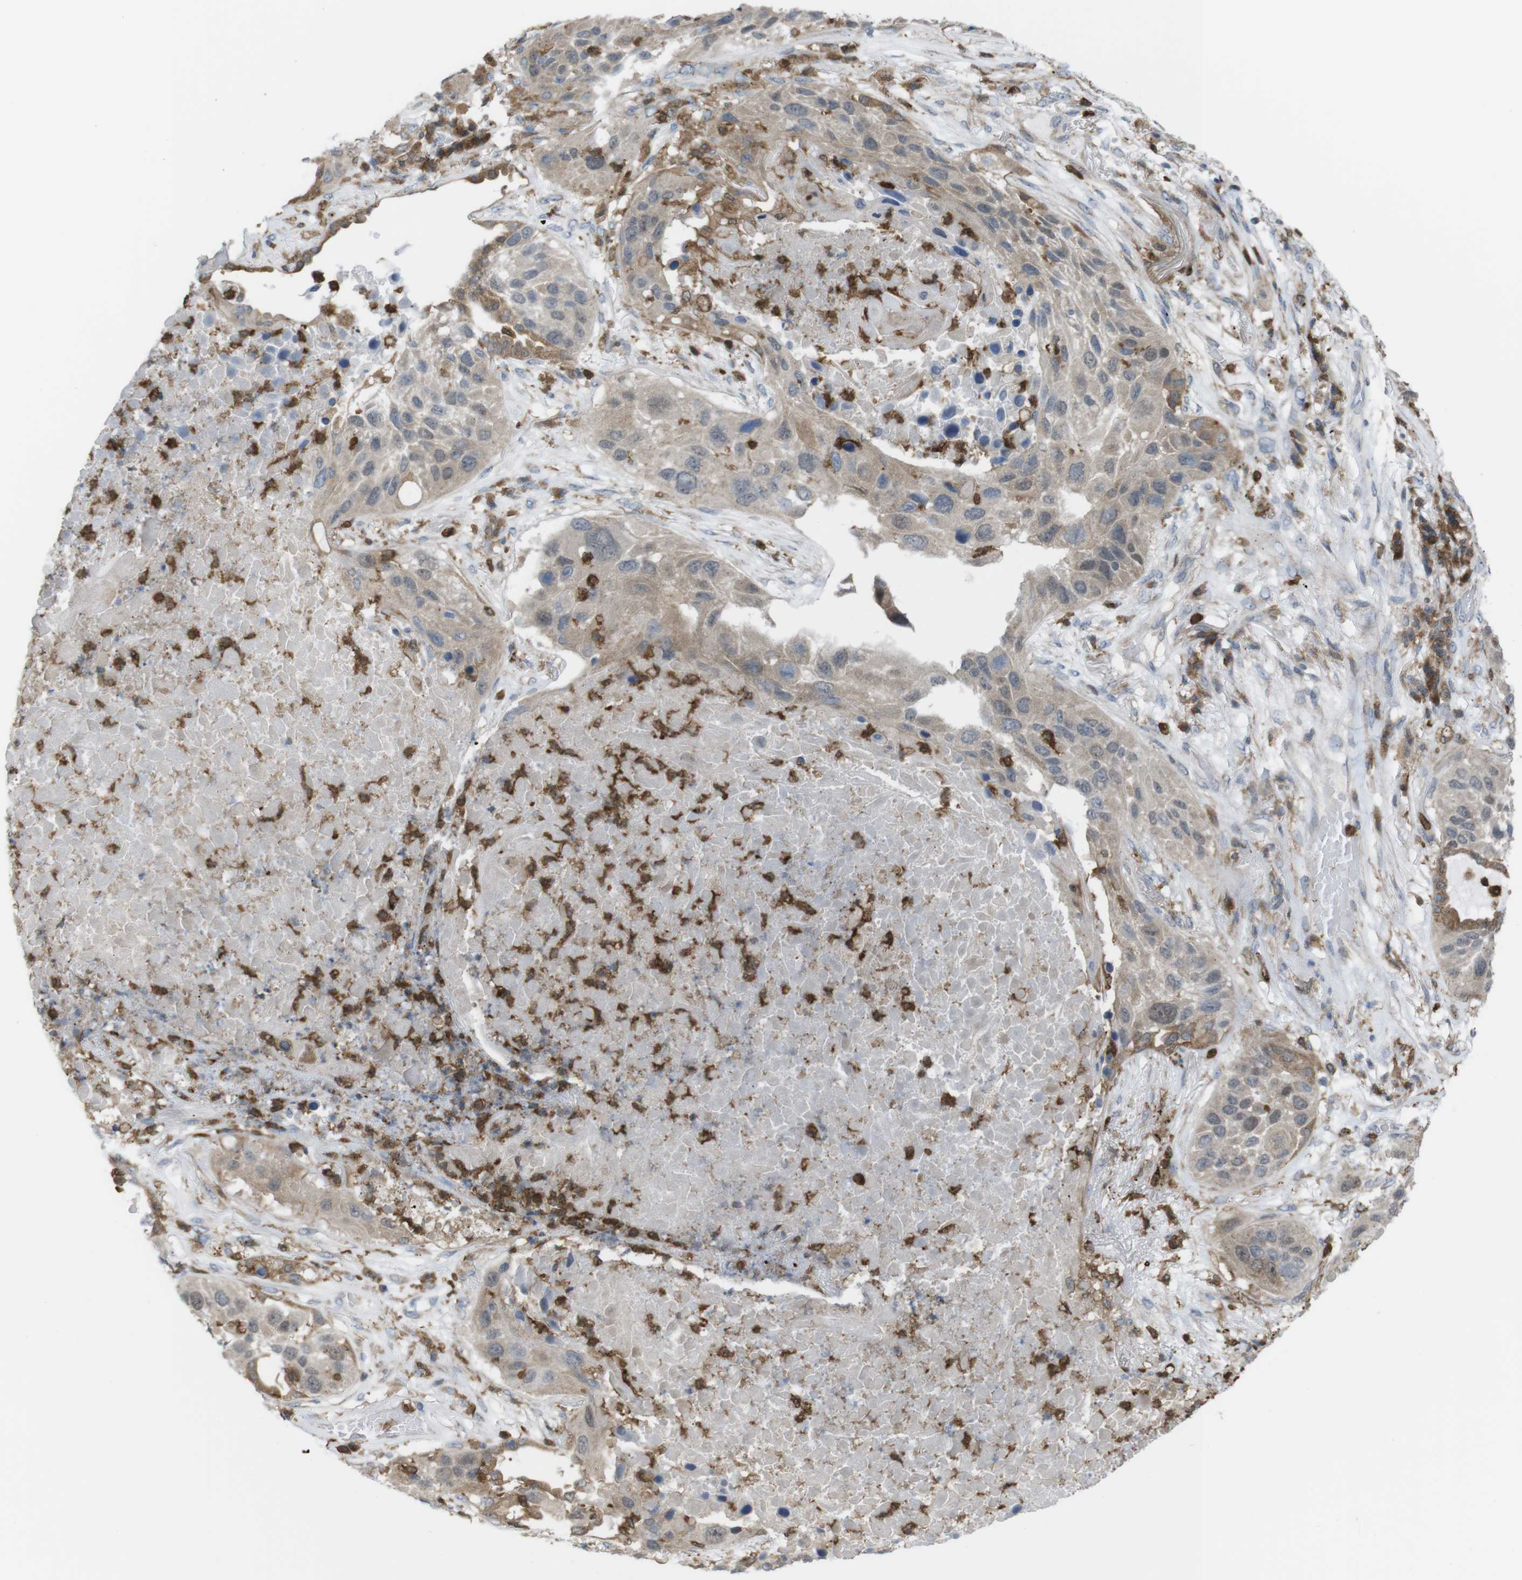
{"staining": {"intensity": "weak", "quantity": ">75%", "location": "cytoplasmic/membranous"}, "tissue": "lung cancer", "cell_type": "Tumor cells", "image_type": "cancer", "snomed": [{"axis": "morphology", "description": "Squamous cell carcinoma, NOS"}, {"axis": "topography", "description": "Lung"}], "caption": "Immunohistochemistry (IHC) micrograph of neoplastic tissue: lung squamous cell carcinoma stained using immunohistochemistry demonstrates low levels of weak protein expression localized specifically in the cytoplasmic/membranous of tumor cells, appearing as a cytoplasmic/membranous brown color.", "gene": "PRKCD", "patient": {"sex": "male", "age": 57}}